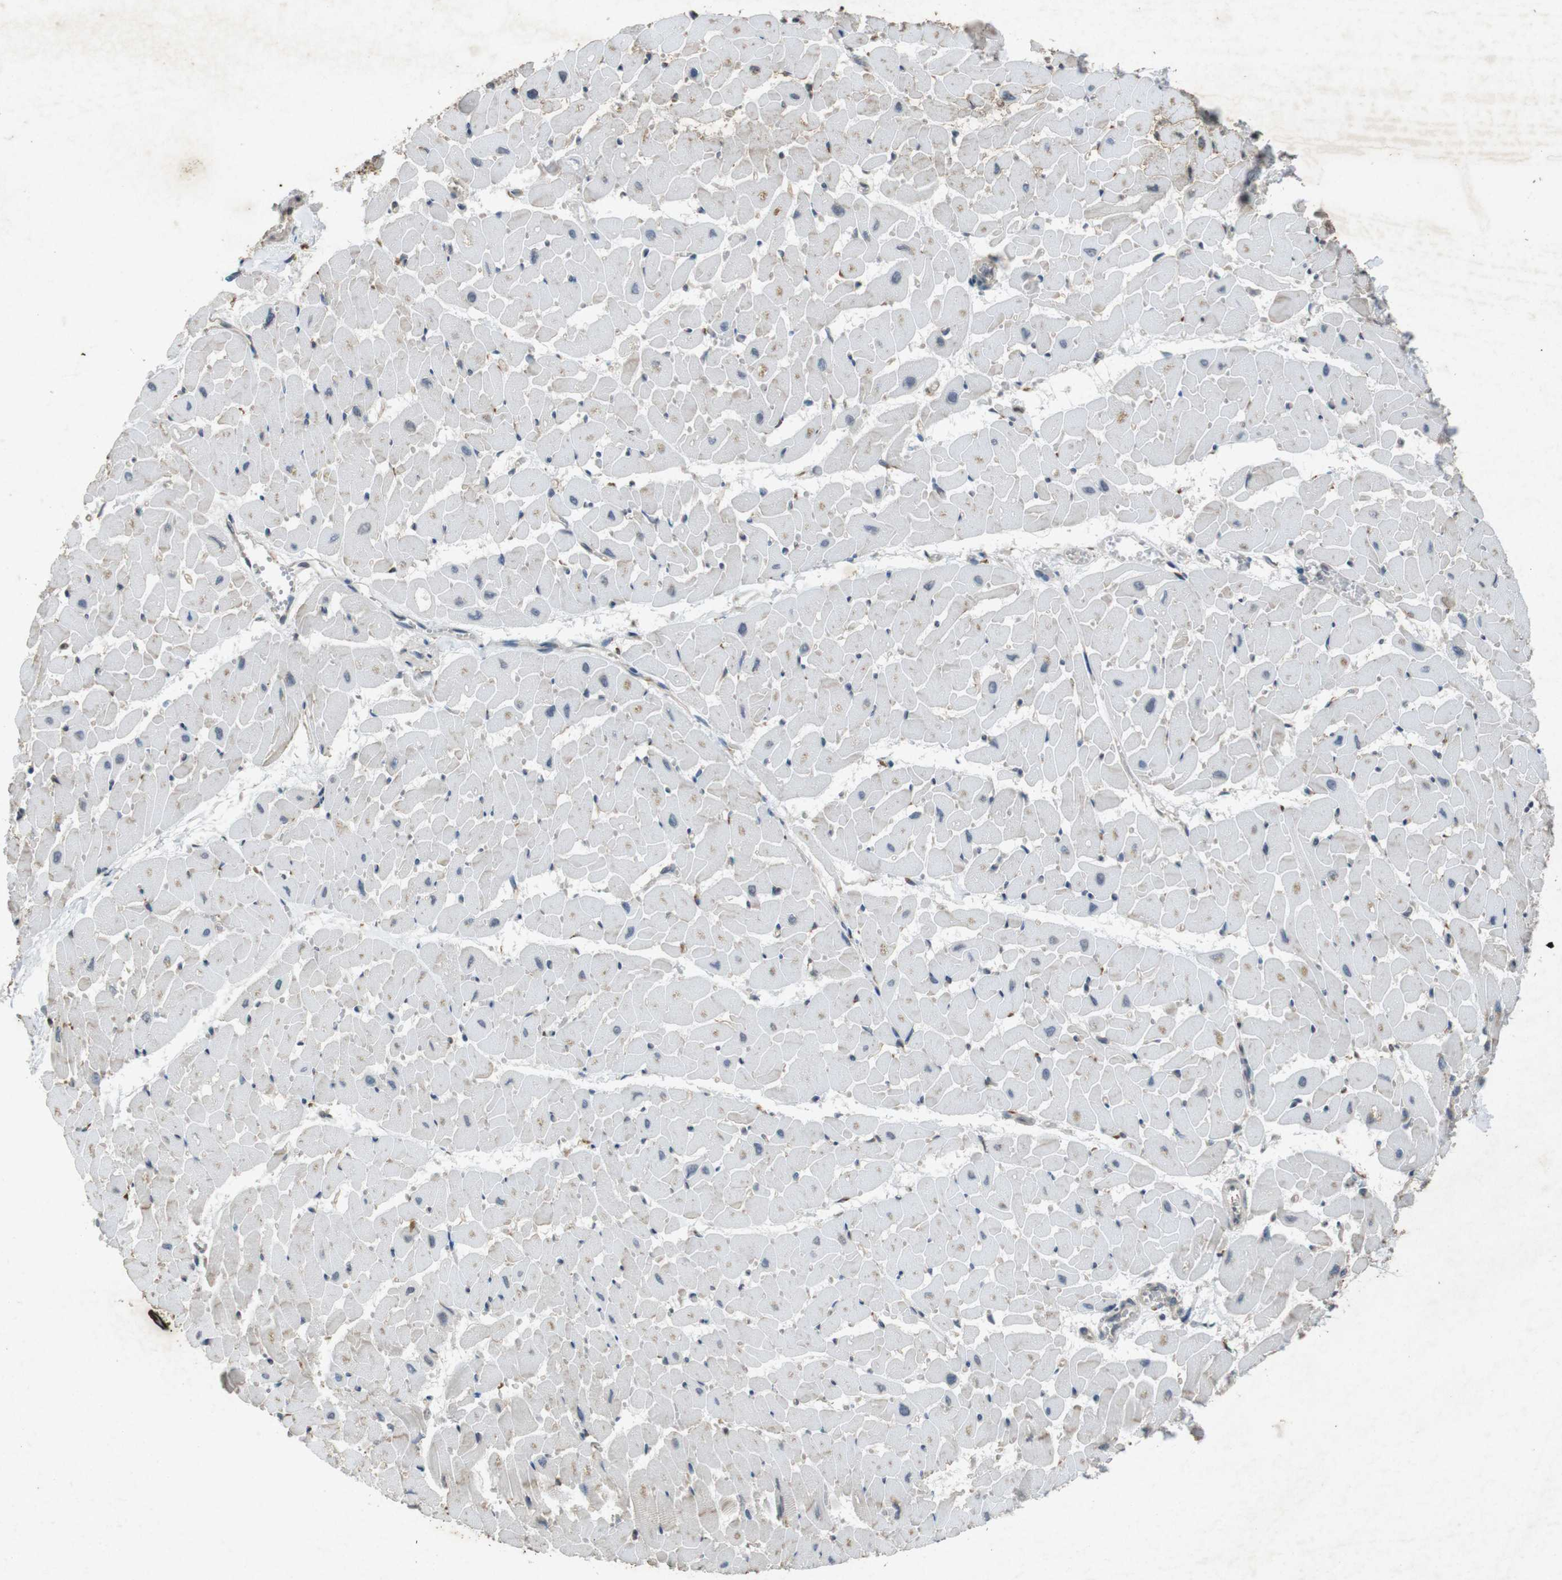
{"staining": {"intensity": "weak", "quantity": "<25%", "location": "cytoplasmic/membranous"}, "tissue": "heart muscle", "cell_type": "Cardiomyocytes", "image_type": "normal", "snomed": [{"axis": "morphology", "description": "Normal tissue, NOS"}, {"axis": "topography", "description": "Heart"}], "caption": "Histopathology image shows no significant protein expression in cardiomyocytes of benign heart muscle.", "gene": "FLCN", "patient": {"sex": "female", "age": 19}}